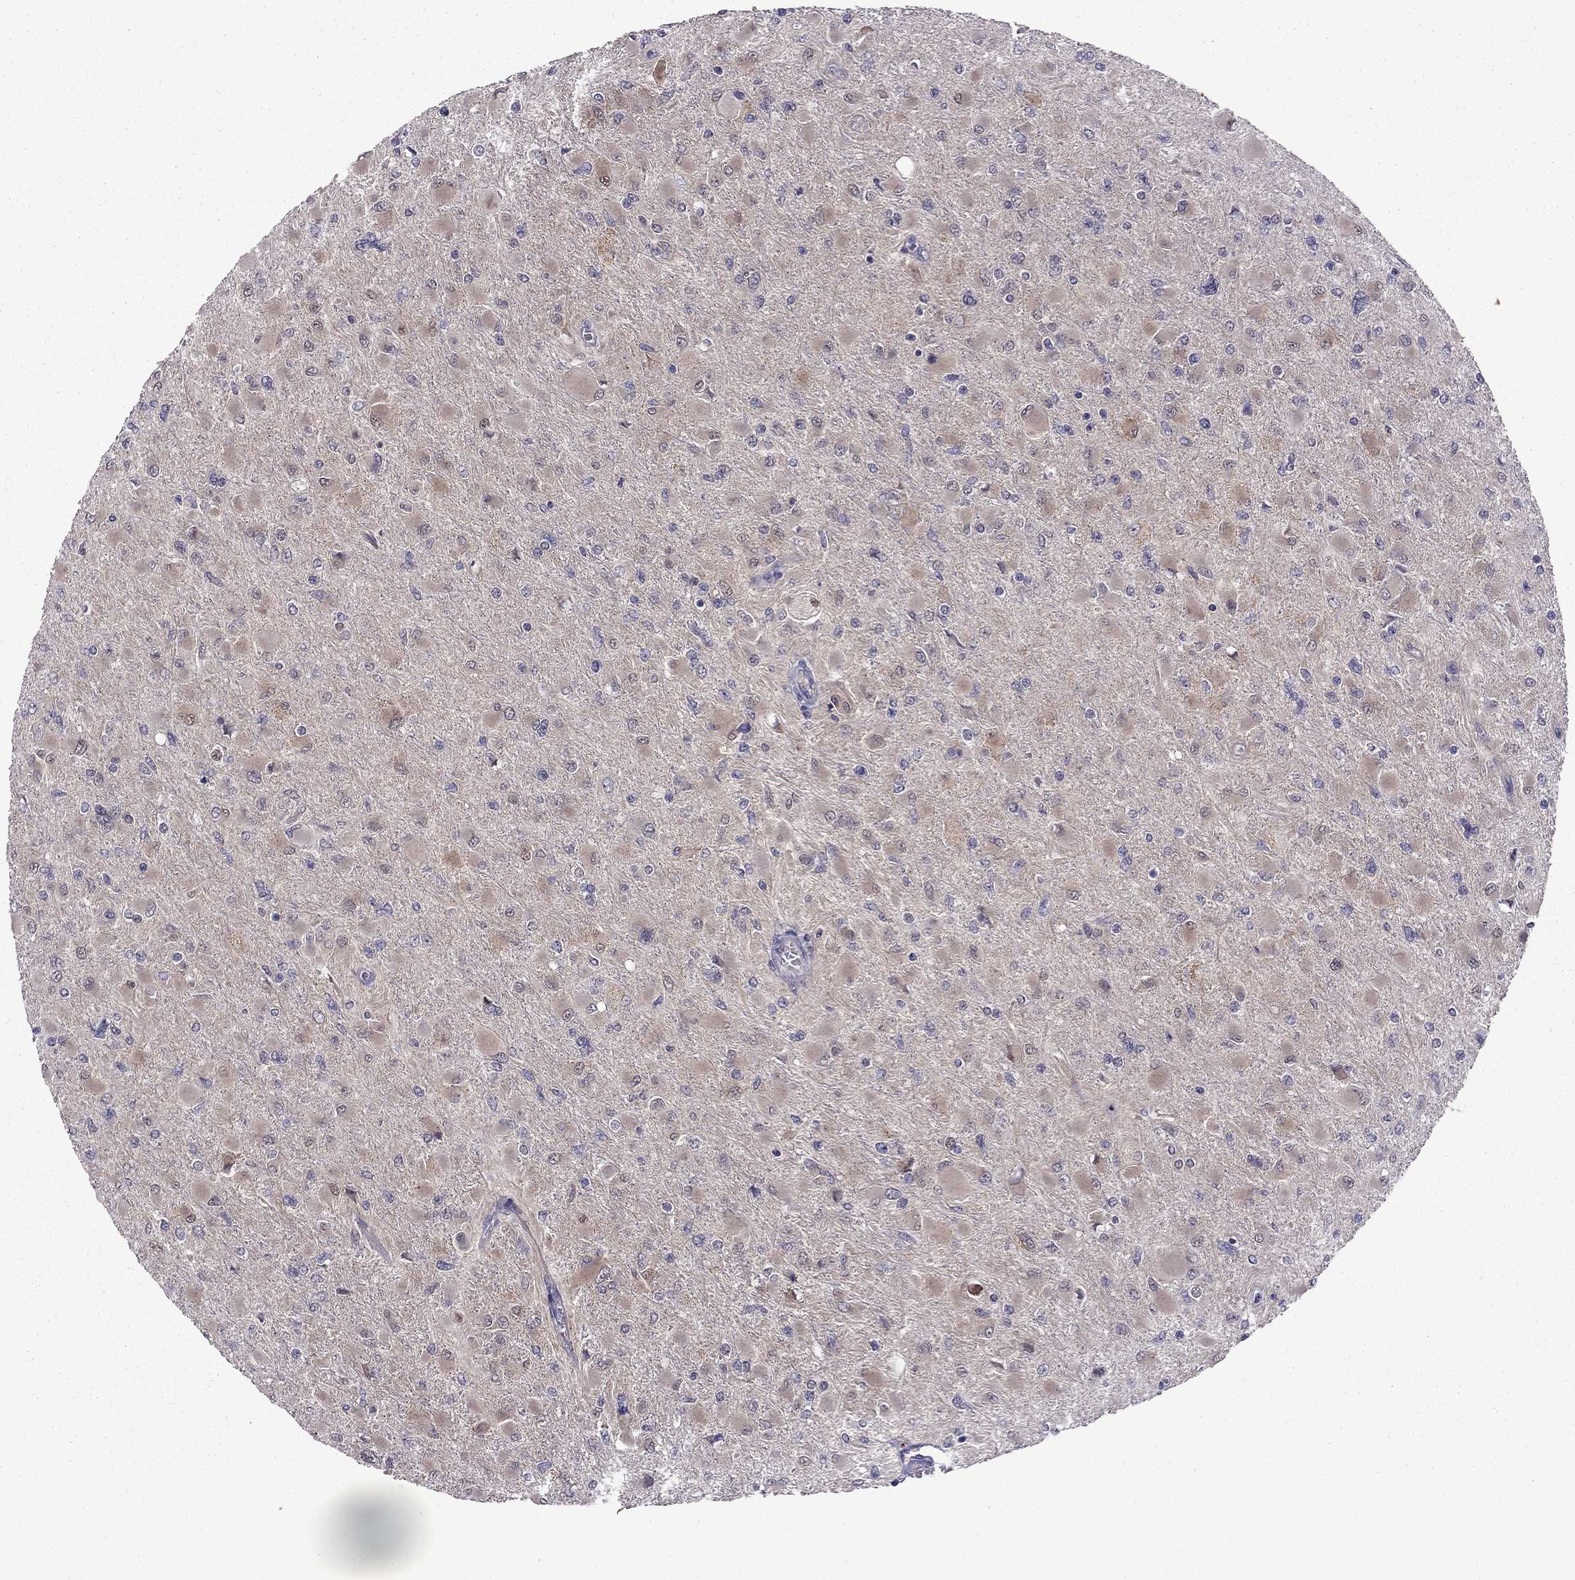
{"staining": {"intensity": "weak", "quantity": "25%-75%", "location": "cytoplasmic/membranous"}, "tissue": "glioma", "cell_type": "Tumor cells", "image_type": "cancer", "snomed": [{"axis": "morphology", "description": "Glioma, malignant, High grade"}, {"axis": "topography", "description": "Cerebral cortex"}], "caption": "Immunohistochemical staining of high-grade glioma (malignant) demonstrates low levels of weak cytoplasmic/membranous expression in approximately 25%-75% of tumor cells.", "gene": "CDK5", "patient": {"sex": "female", "age": 36}}